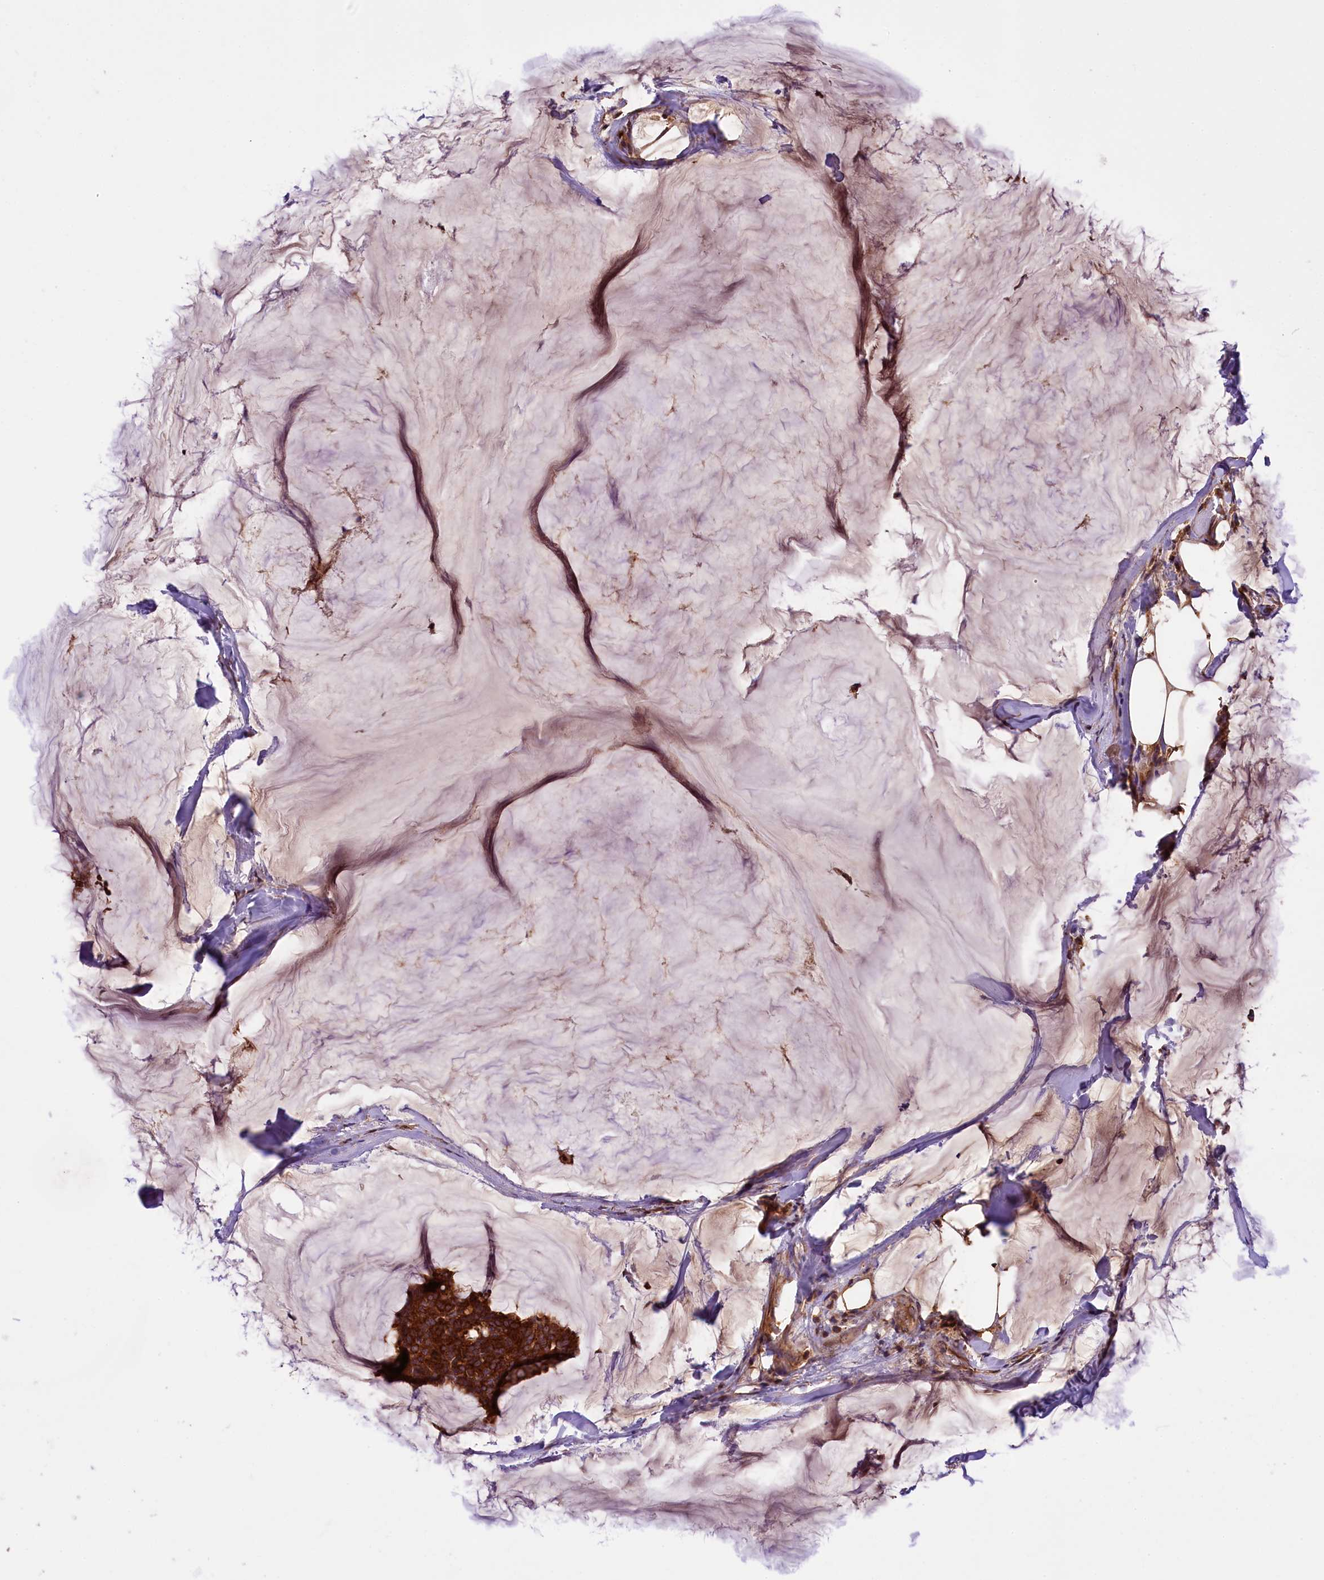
{"staining": {"intensity": "strong", "quantity": ">75%", "location": "cytoplasmic/membranous"}, "tissue": "breast cancer", "cell_type": "Tumor cells", "image_type": "cancer", "snomed": [{"axis": "morphology", "description": "Duct carcinoma"}, {"axis": "topography", "description": "Breast"}], "caption": "Human breast cancer (invasive ductal carcinoma) stained for a protein (brown) exhibits strong cytoplasmic/membranous positive positivity in approximately >75% of tumor cells.", "gene": "KLC2", "patient": {"sex": "female", "age": 93}}